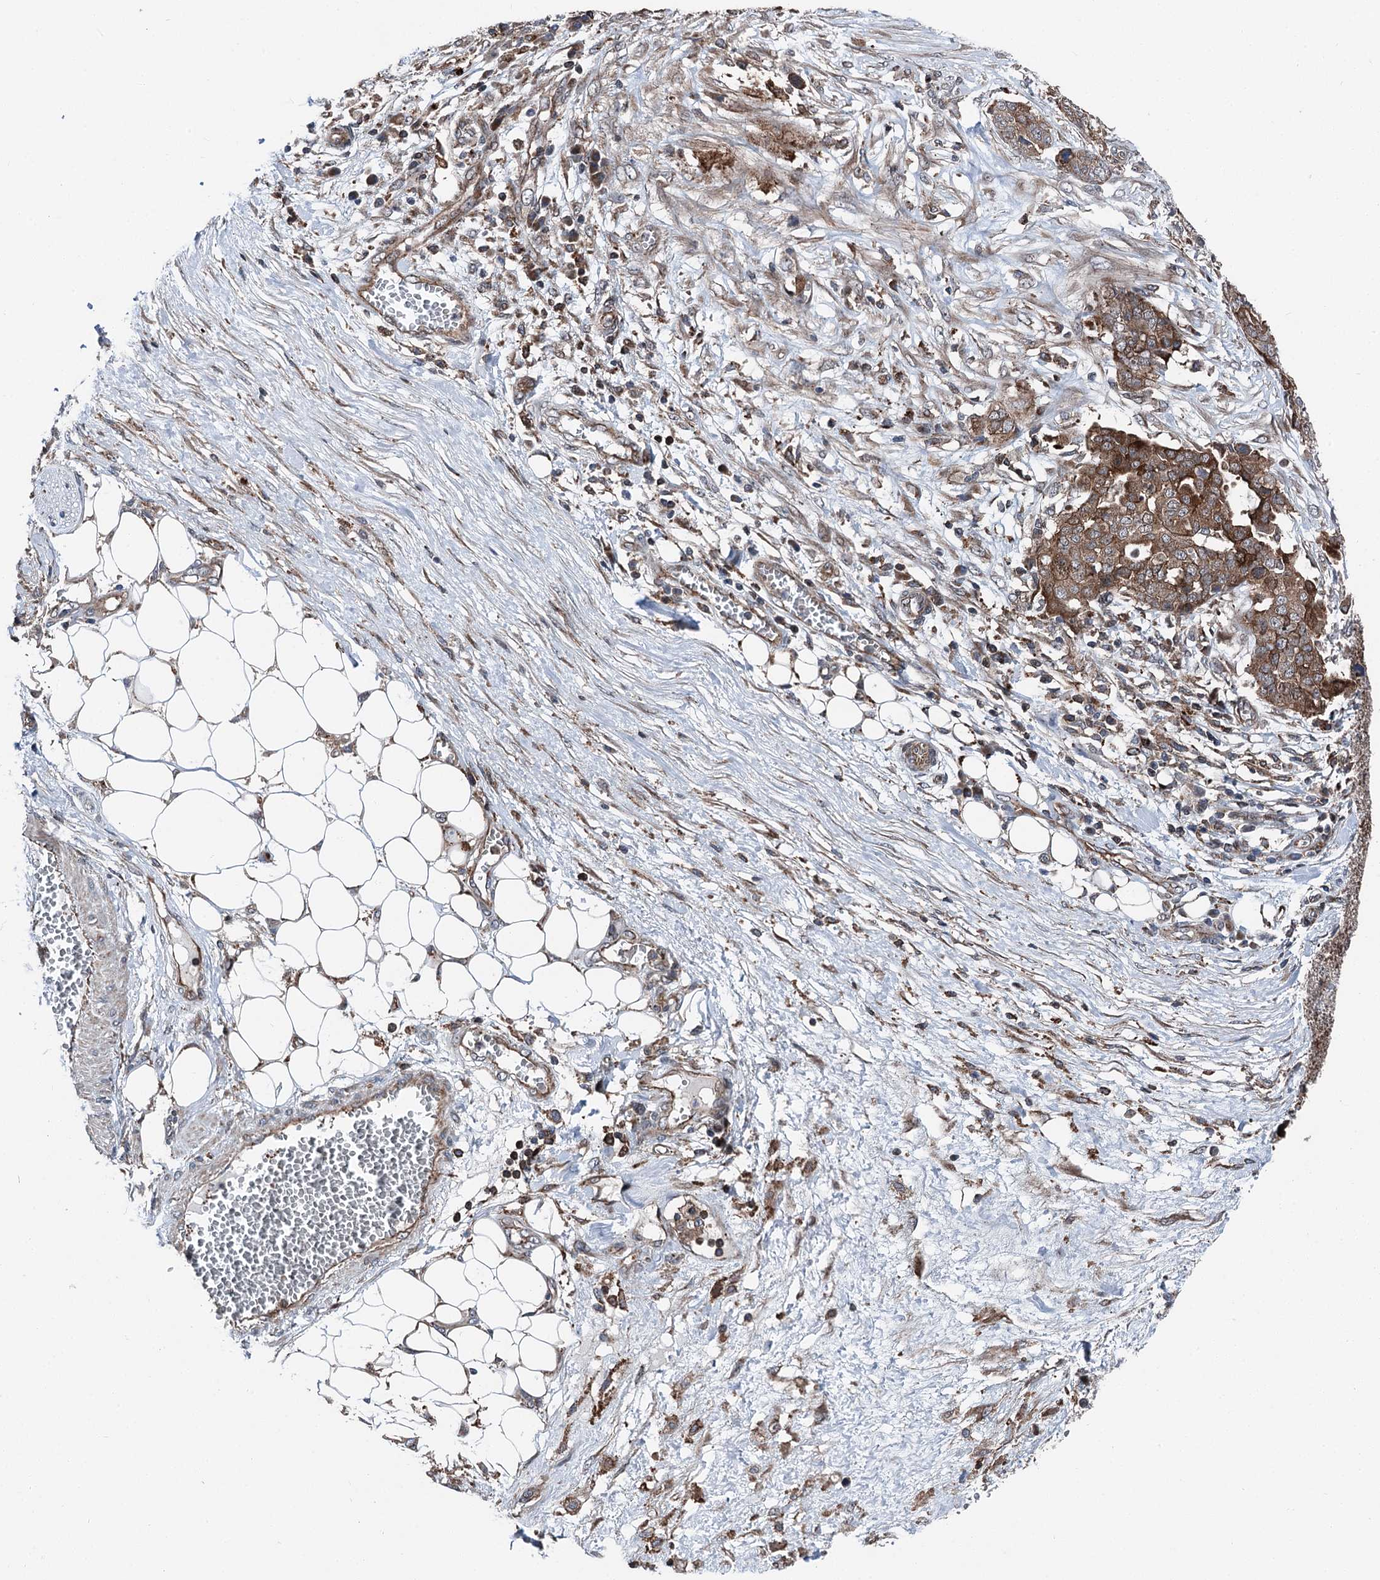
{"staining": {"intensity": "moderate", "quantity": ">75%", "location": "cytoplasmic/membranous"}, "tissue": "ovarian cancer", "cell_type": "Tumor cells", "image_type": "cancer", "snomed": [{"axis": "morphology", "description": "Cystadenocarcinoma, serous, NOS"}, {"axis": "topography", "description": "Soft tissue"}, {"axis": "topography", "description": "Ovary"}], "caption": "The histopathology image demonstrates immunohistochemical staining of ovarian cancer. There is moderate cytoplasmic/membranous expression is seen in about >75% of tumor cells.", "gene": "POLR1D", "patient": {"sex": "female", "age": 57}}